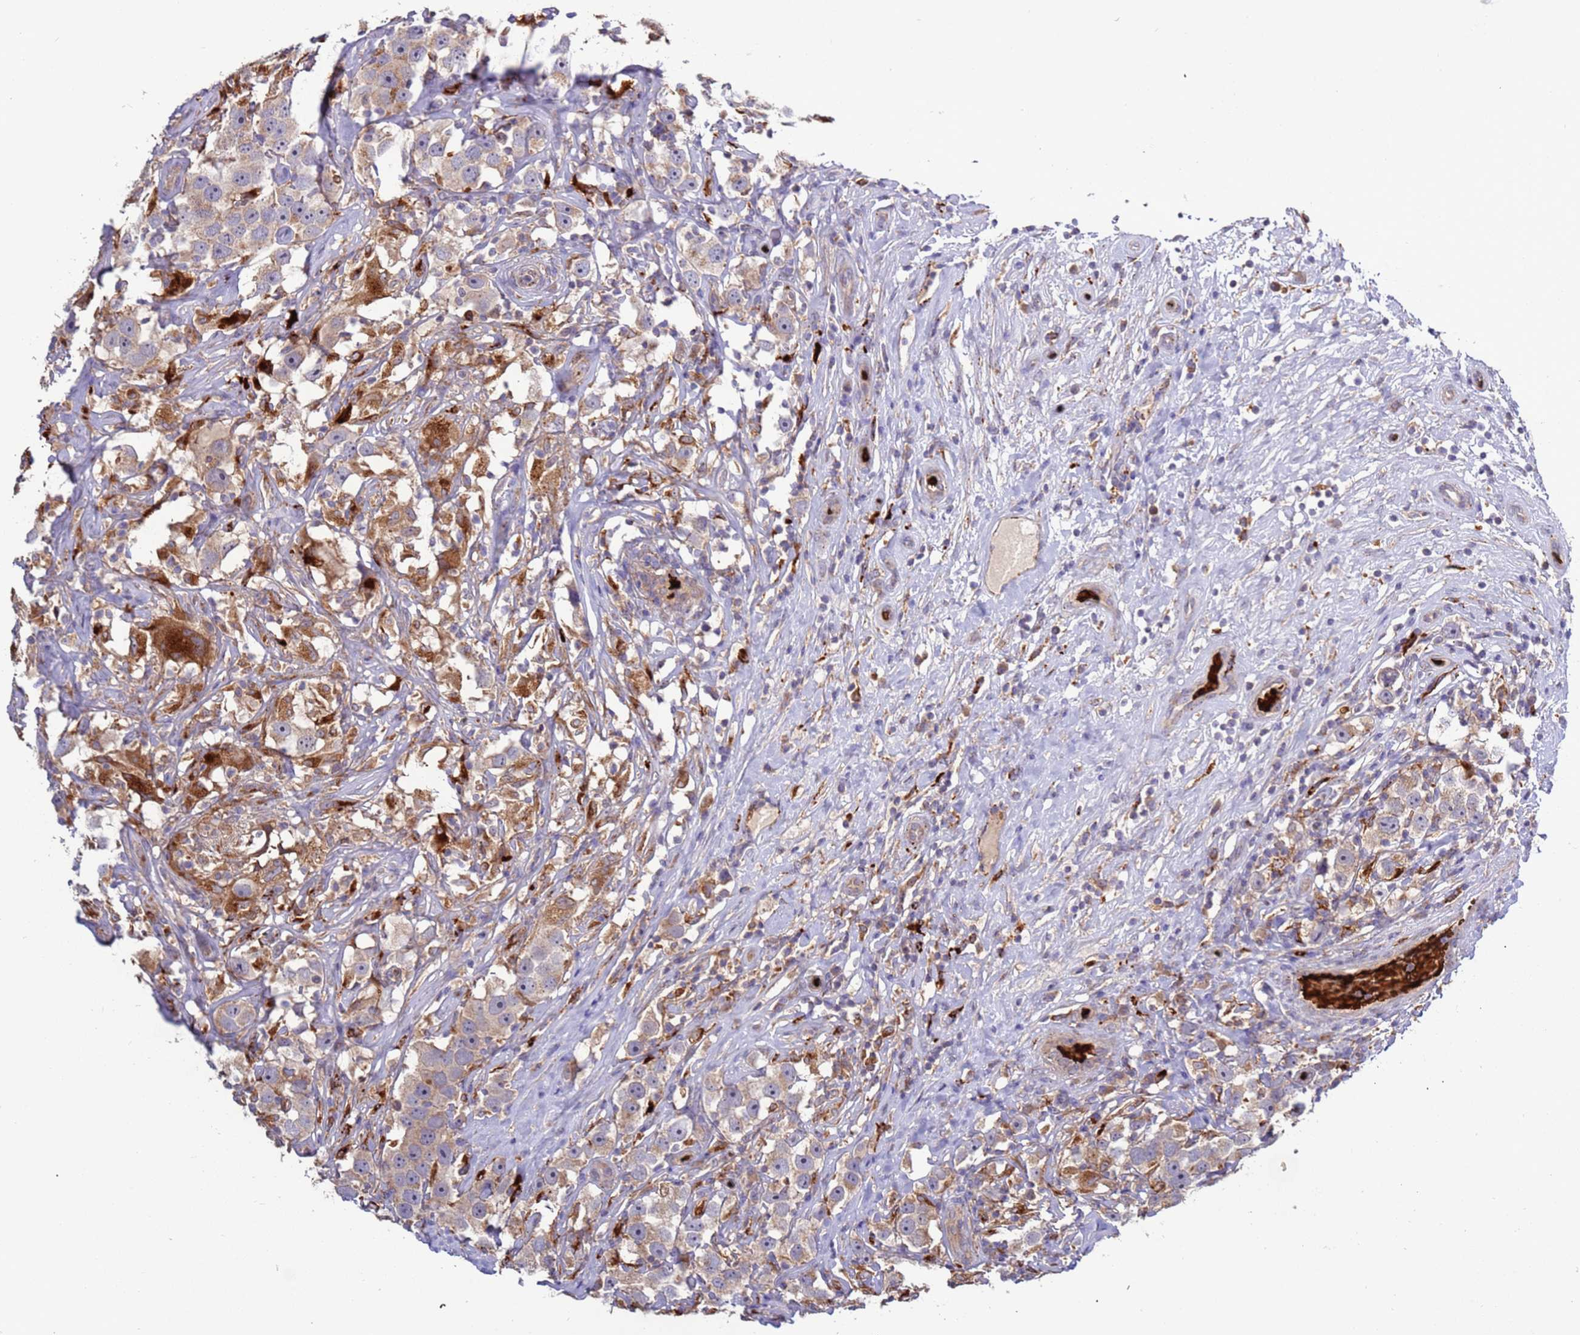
{"staining": {"intensity": "weak", "quantity": "25%-75%", "location": "cytoplasmic/membranous"}, "tissue": "testis cancer", "cell_type": "Tumor cells", "image_type": "cancer", "snomed": [{"axis": "morphology", "description": "Seminoma, NOS"}, {"axis": "topography", "description": "Testis"}], "caption": "Immunohistochemistry (IHC) (DAB (3,3'-diaminobenzidine)) staining of testis cancer (seminoma) demonstrates weak cytoplasmic/membranous protein expression in approximately 25%-75% of tumor cells.", "gene": "VPS36", "patient": {"sex": "male", "age": 49}}